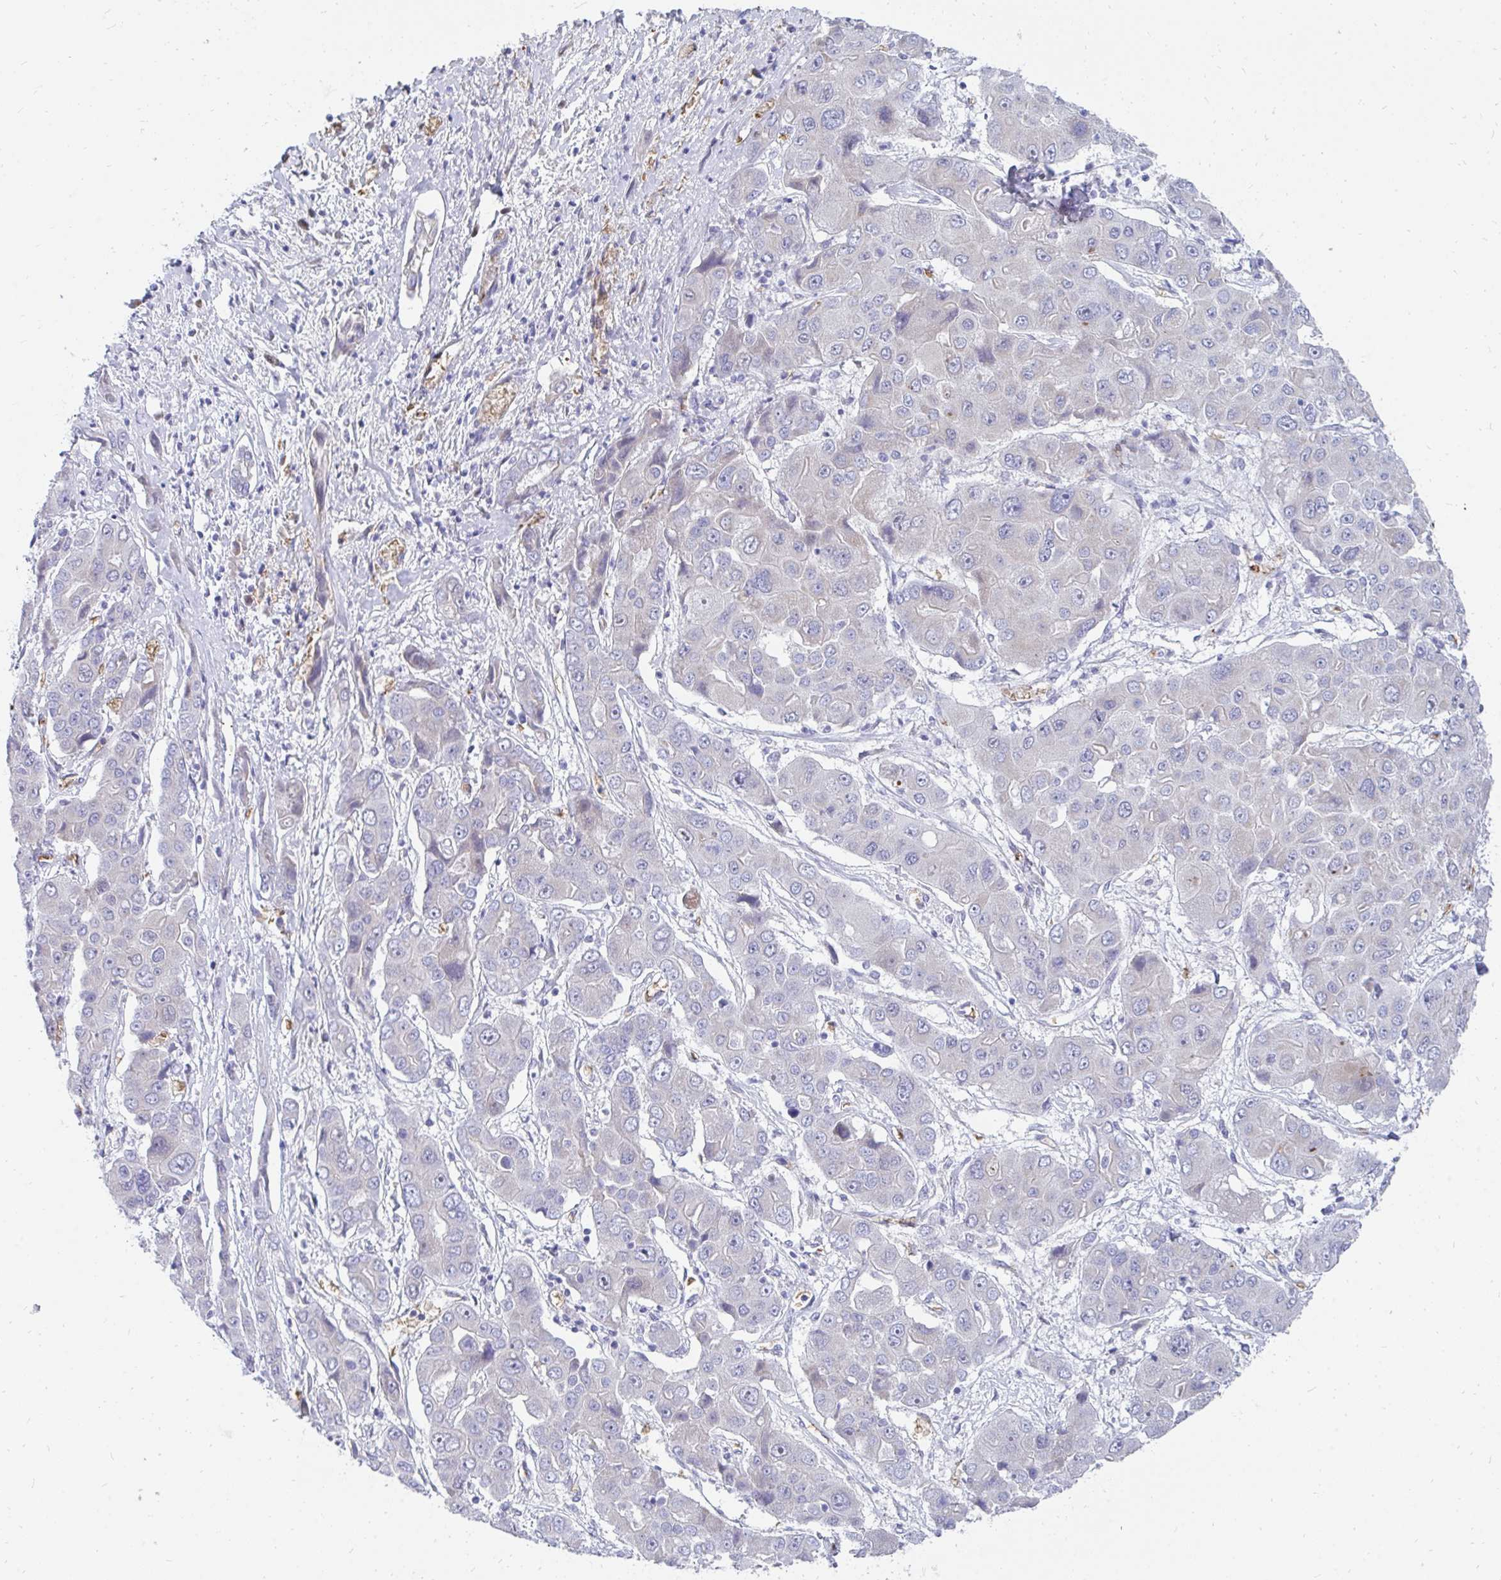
{"staining": {"intensity": "negative", "quantity": "none", "location": "none"}, "tissue": "liver cancer", "cell_type": "Tumor cells", "image_type": "cancer", "snomed": [{"axis": "morphology", "description": "Cholangiocarcinoma"}, {"axis": "topography", "description": "Liver"}], "caption": "A high-resolution micrograph shows immunohistochemistry (IHC) staining of liver cancer (cholangiocarcinoma), which exhibits no significant staining in tumor cells.", "gene": "MROH2B", "patient": {"sex": "male", "age": 67}}